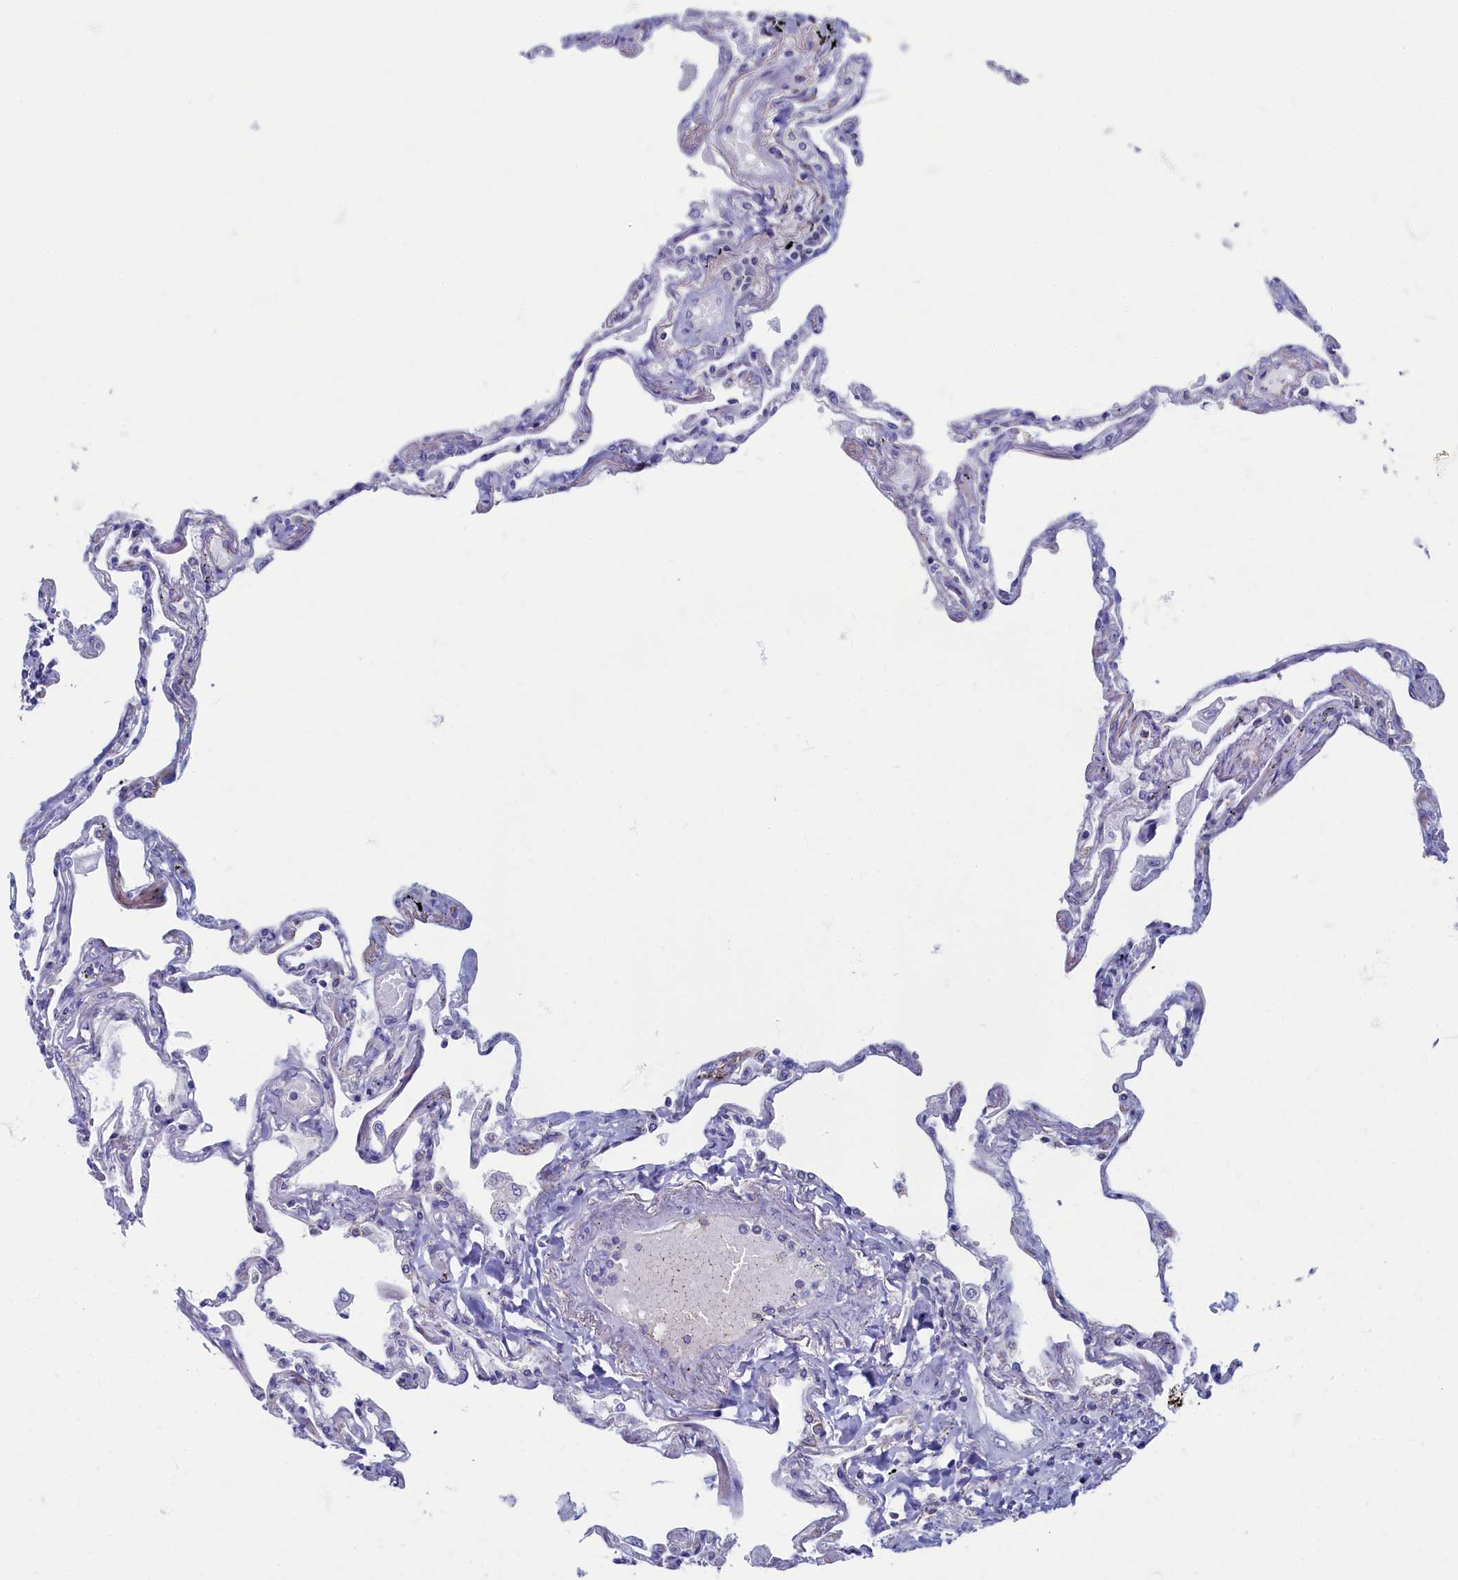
{"staining": {"intensity": "moderate", "quantity": "<25%", "location": "cytoplasmic/membranous"}, "tissue": "lung", "cell_type": "Alveolar cells", "image_type": "normal", "snomed": [{"axis": "morphology", "description": "Normal tissue, NOS"}, {"axis": "topography", "description": "Lung"}], "caption": "DAB (3,3'-diaminobenzidine) immunohistochemical staining of unremarkable human lung exhibits moderate cytoplasmic/membranous protein positivity in approximately <25% of alveolar cells.", "gene": "OCIAD2", "patient": {"sex": "female", "age": 67}}